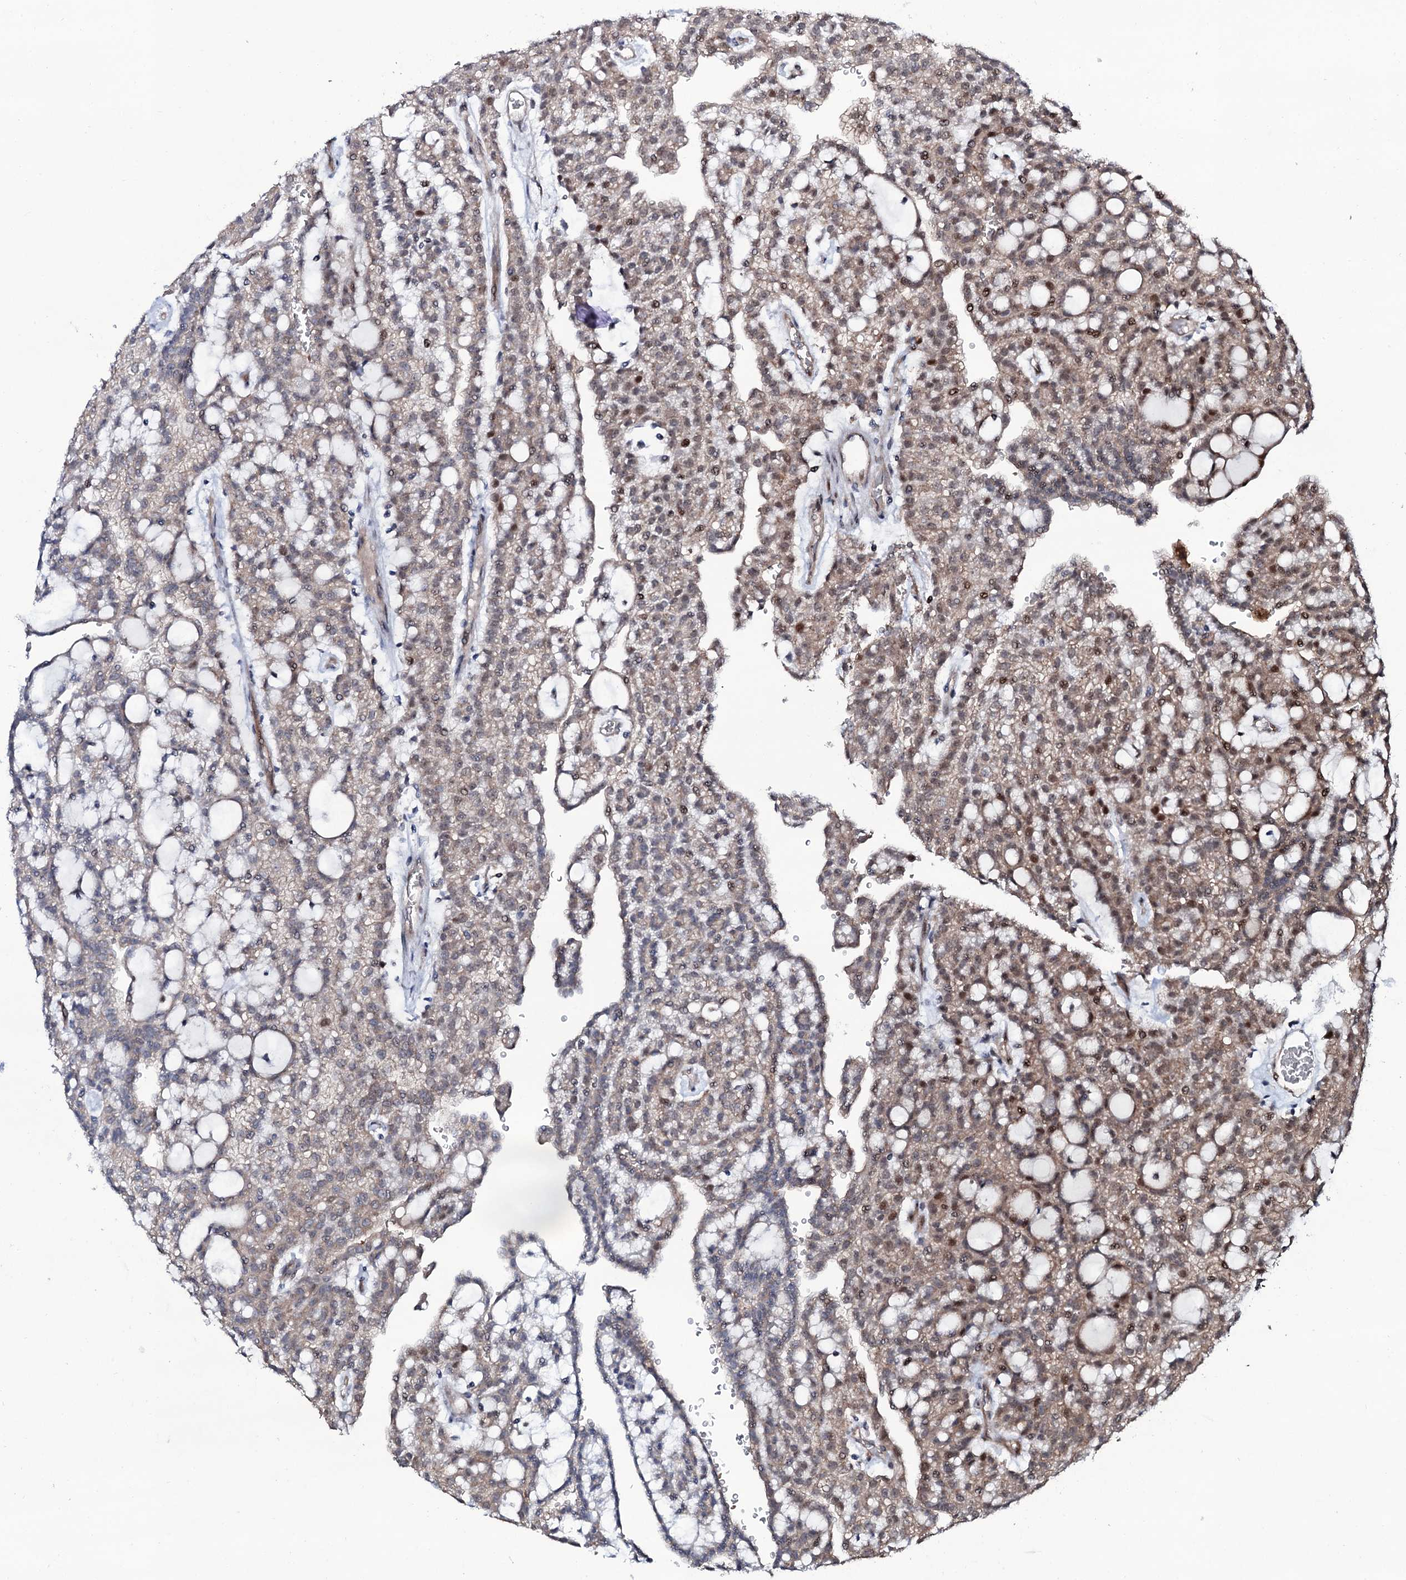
{"staining": {"intensity": "moderate", "quantity": "25%-75%", "location": "cytoplasmic/membranous,nuclear"}, "tissue": "renal cancer", "cell_type": "Tumor cells", "image_type": "cancer", "snomed": [{"axis": "morphology", "description": "Adenocarcinoma, NOS"}, {"axis": "topography", "description": "Kidney"}], "caption": "Brown immunohistochemical staining in human renal cancer demonstrates moderate cytoplasmic/membranous and nuclear expression in approximately 25%-75% of tumor cells.", "gene": "COG6", "patient": {"sex": "male", "age": 63}}